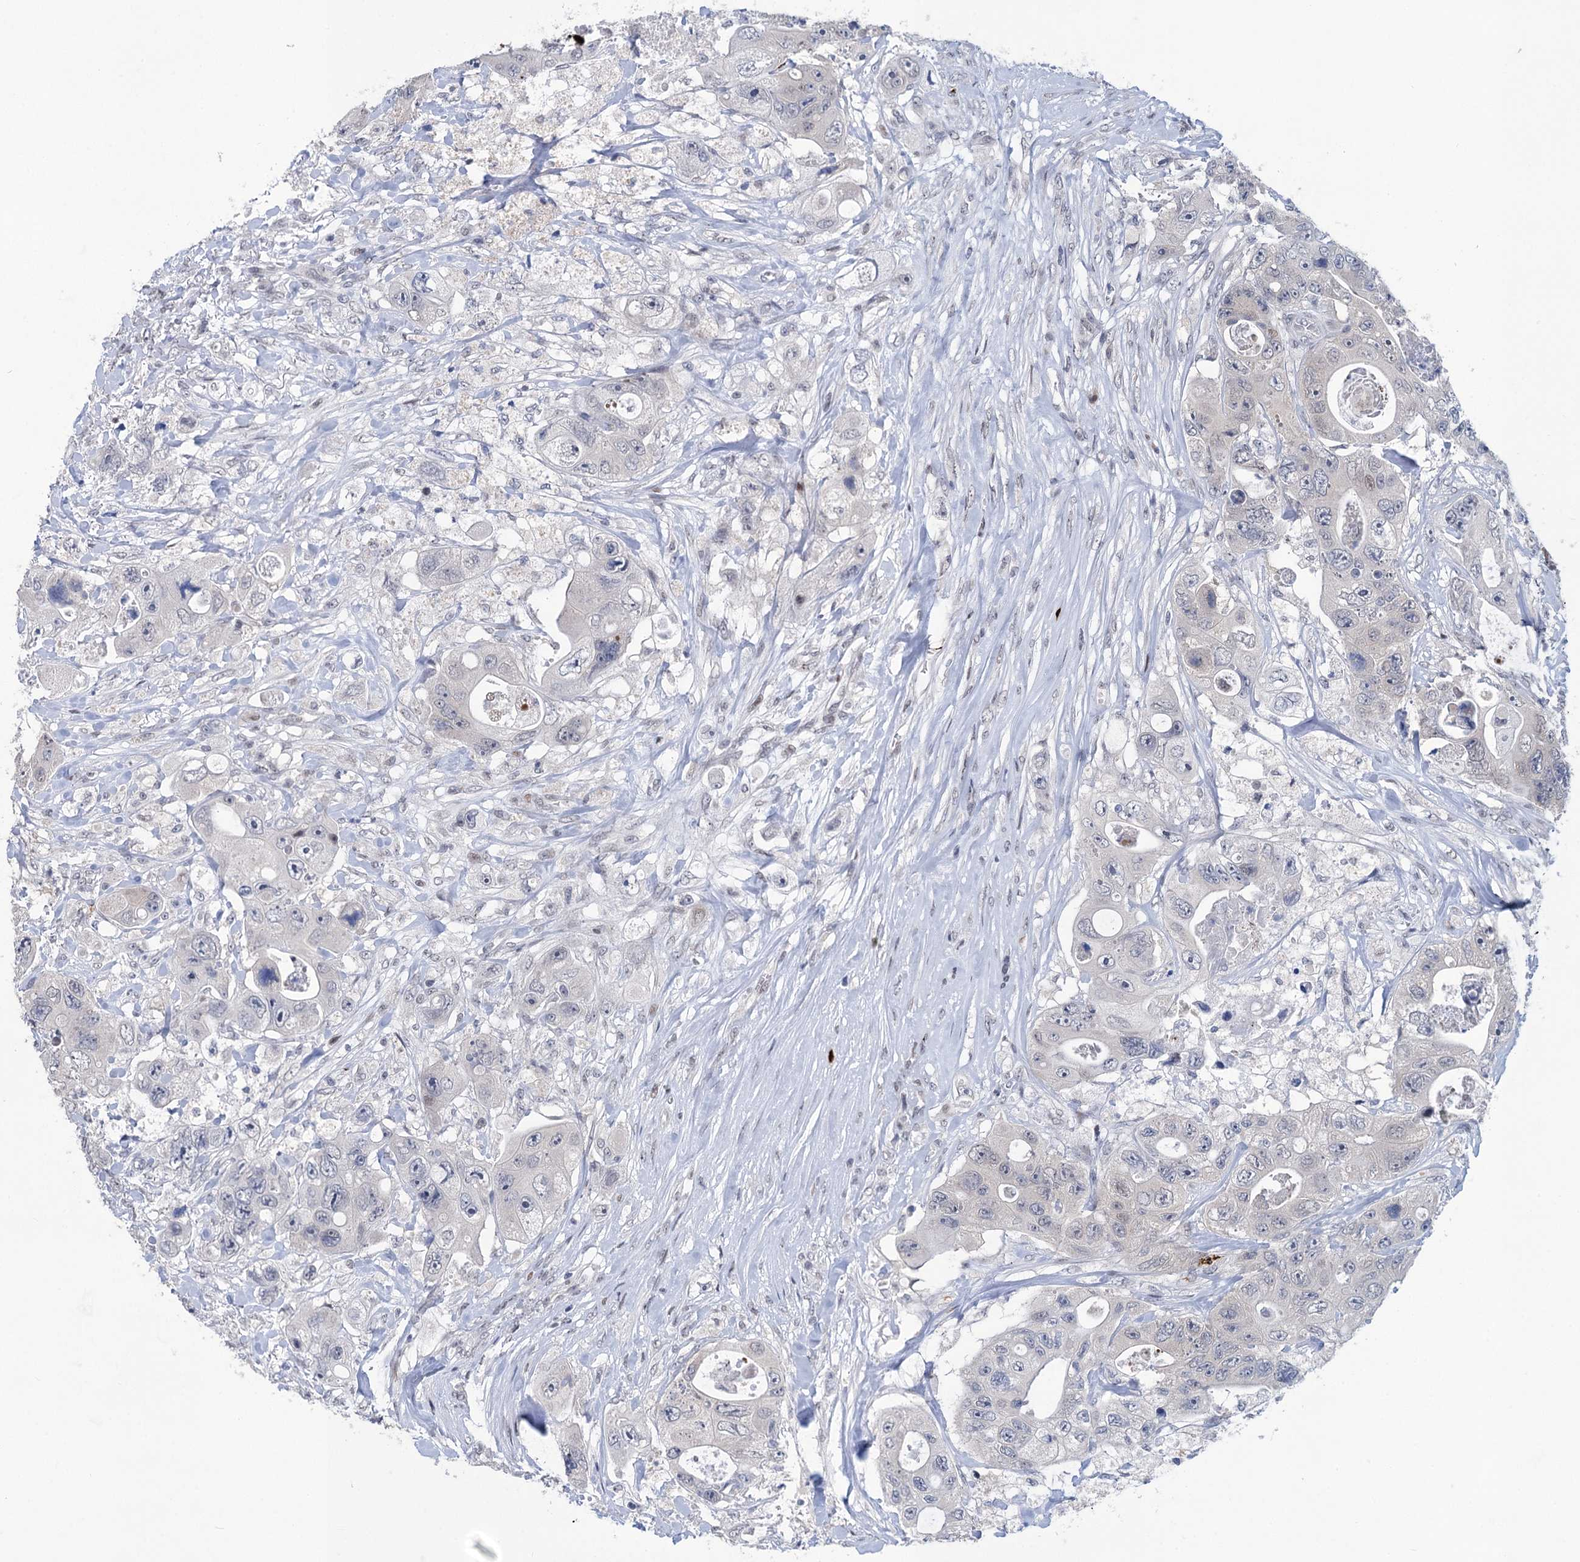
{"staining": {"intensity": "negative", "quantity": "none", "location": "none"}, "tissue": "colorectal cancer", "cell_type": "Tumor cells", "image_type": "cancer", "snomed": [{"axis": "morphology", "description": "Adenocarcinoma, NOS"}, {"axis": "topography", "description": "Colon"}], "caption": "Tumor cells show no significant positivity in colorectal cancer.", "gene": "MON2", "patient": {"sex": "female", "age": 46}}